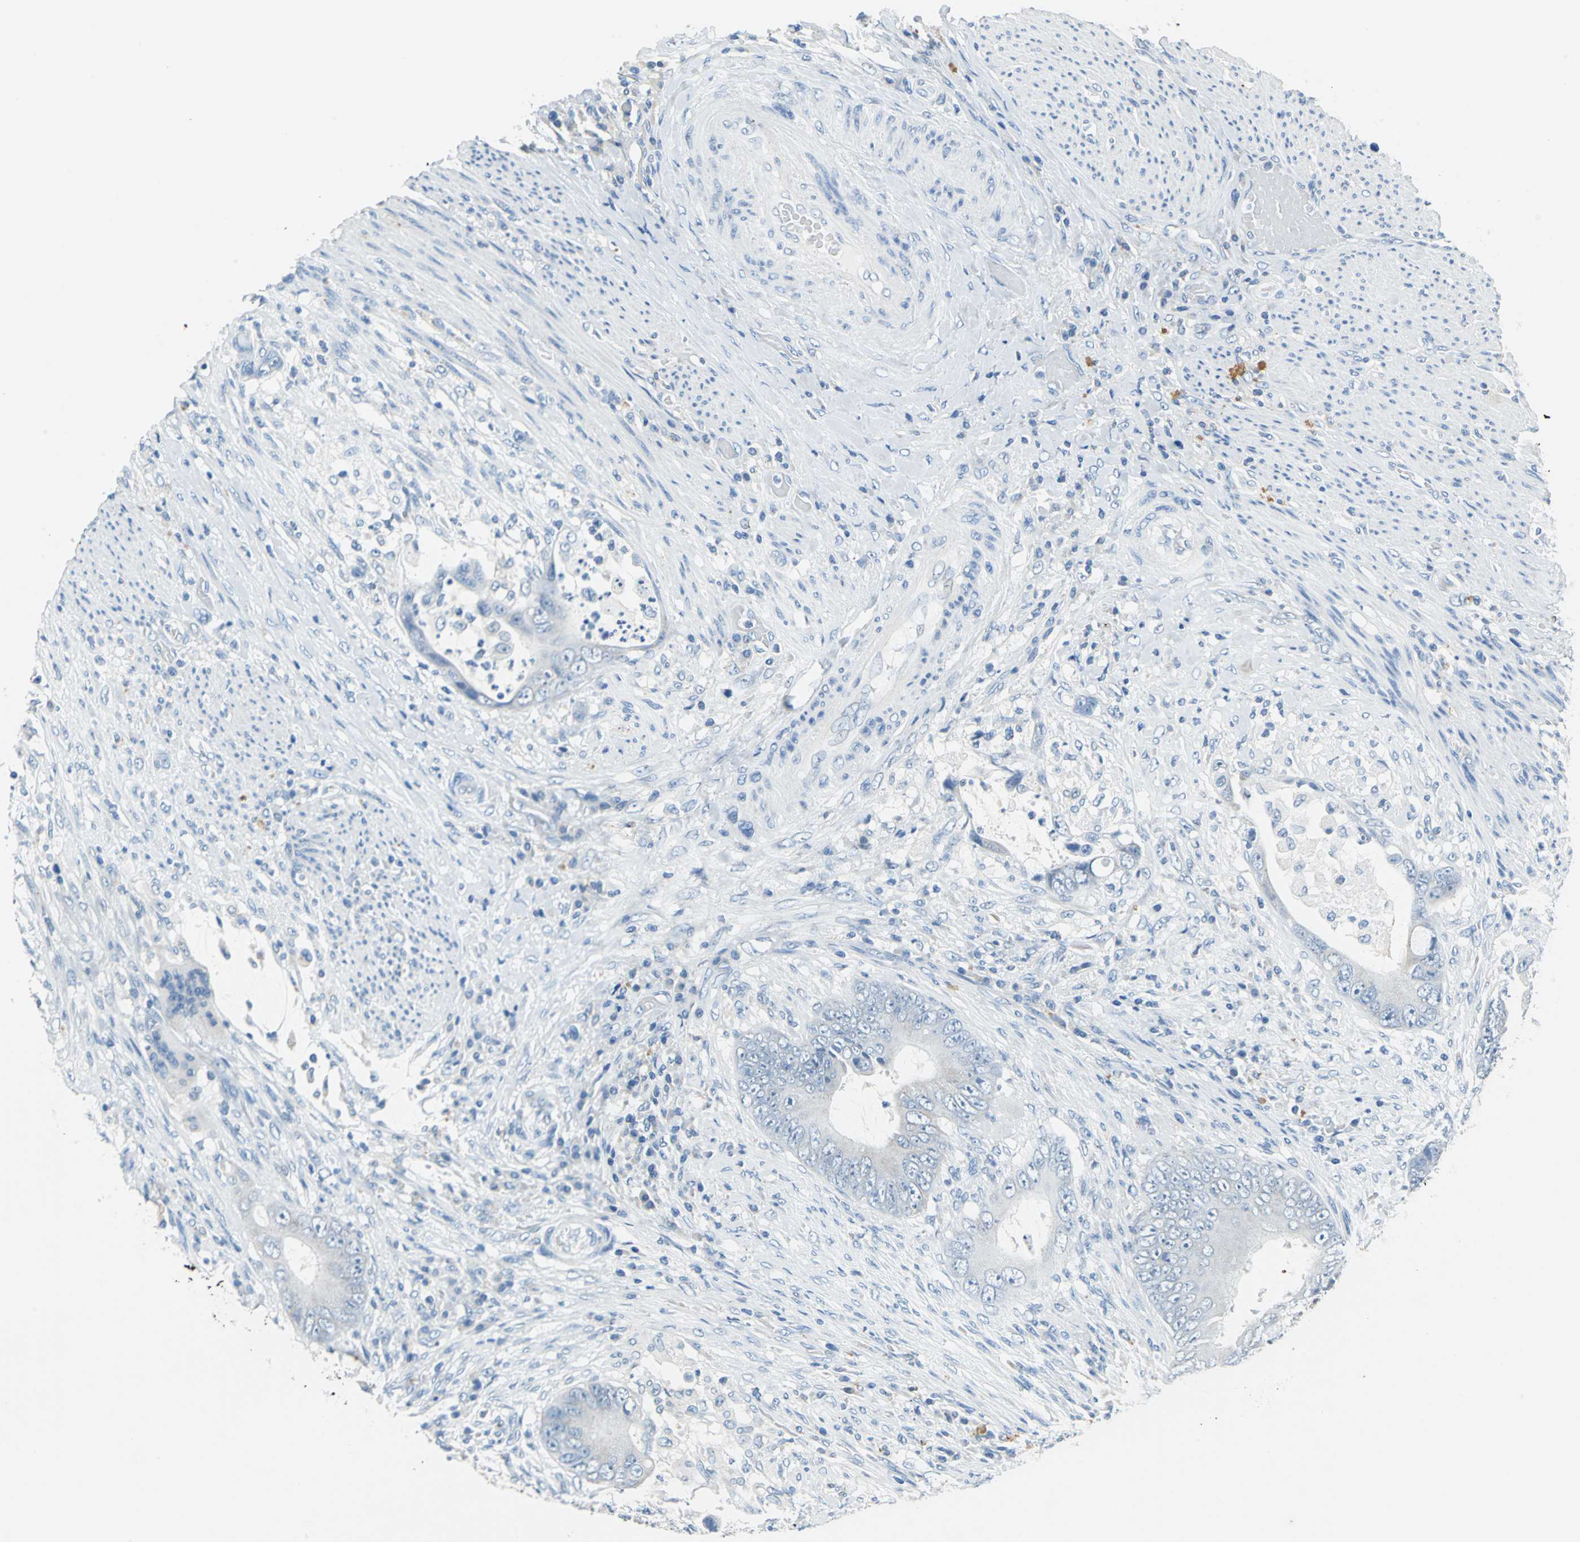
{"staining": {"intensity": "negative", "quantity": "none", "location": "none"}, "tissue": "colorectal cancer", "cell_type": "Tumor cells", "image_type": "cancer", "snomed": [{"axis": "morphology", "description": "Adenocarcinoma, NOS"}, {"axis": "topography", "description": "Rectum"}], "caption": "There is no significant expression in tumor cells of adenocarcinoma (colorectal).", "gene": "TEX264", "patient": {"sex": "female", "age": 77}}